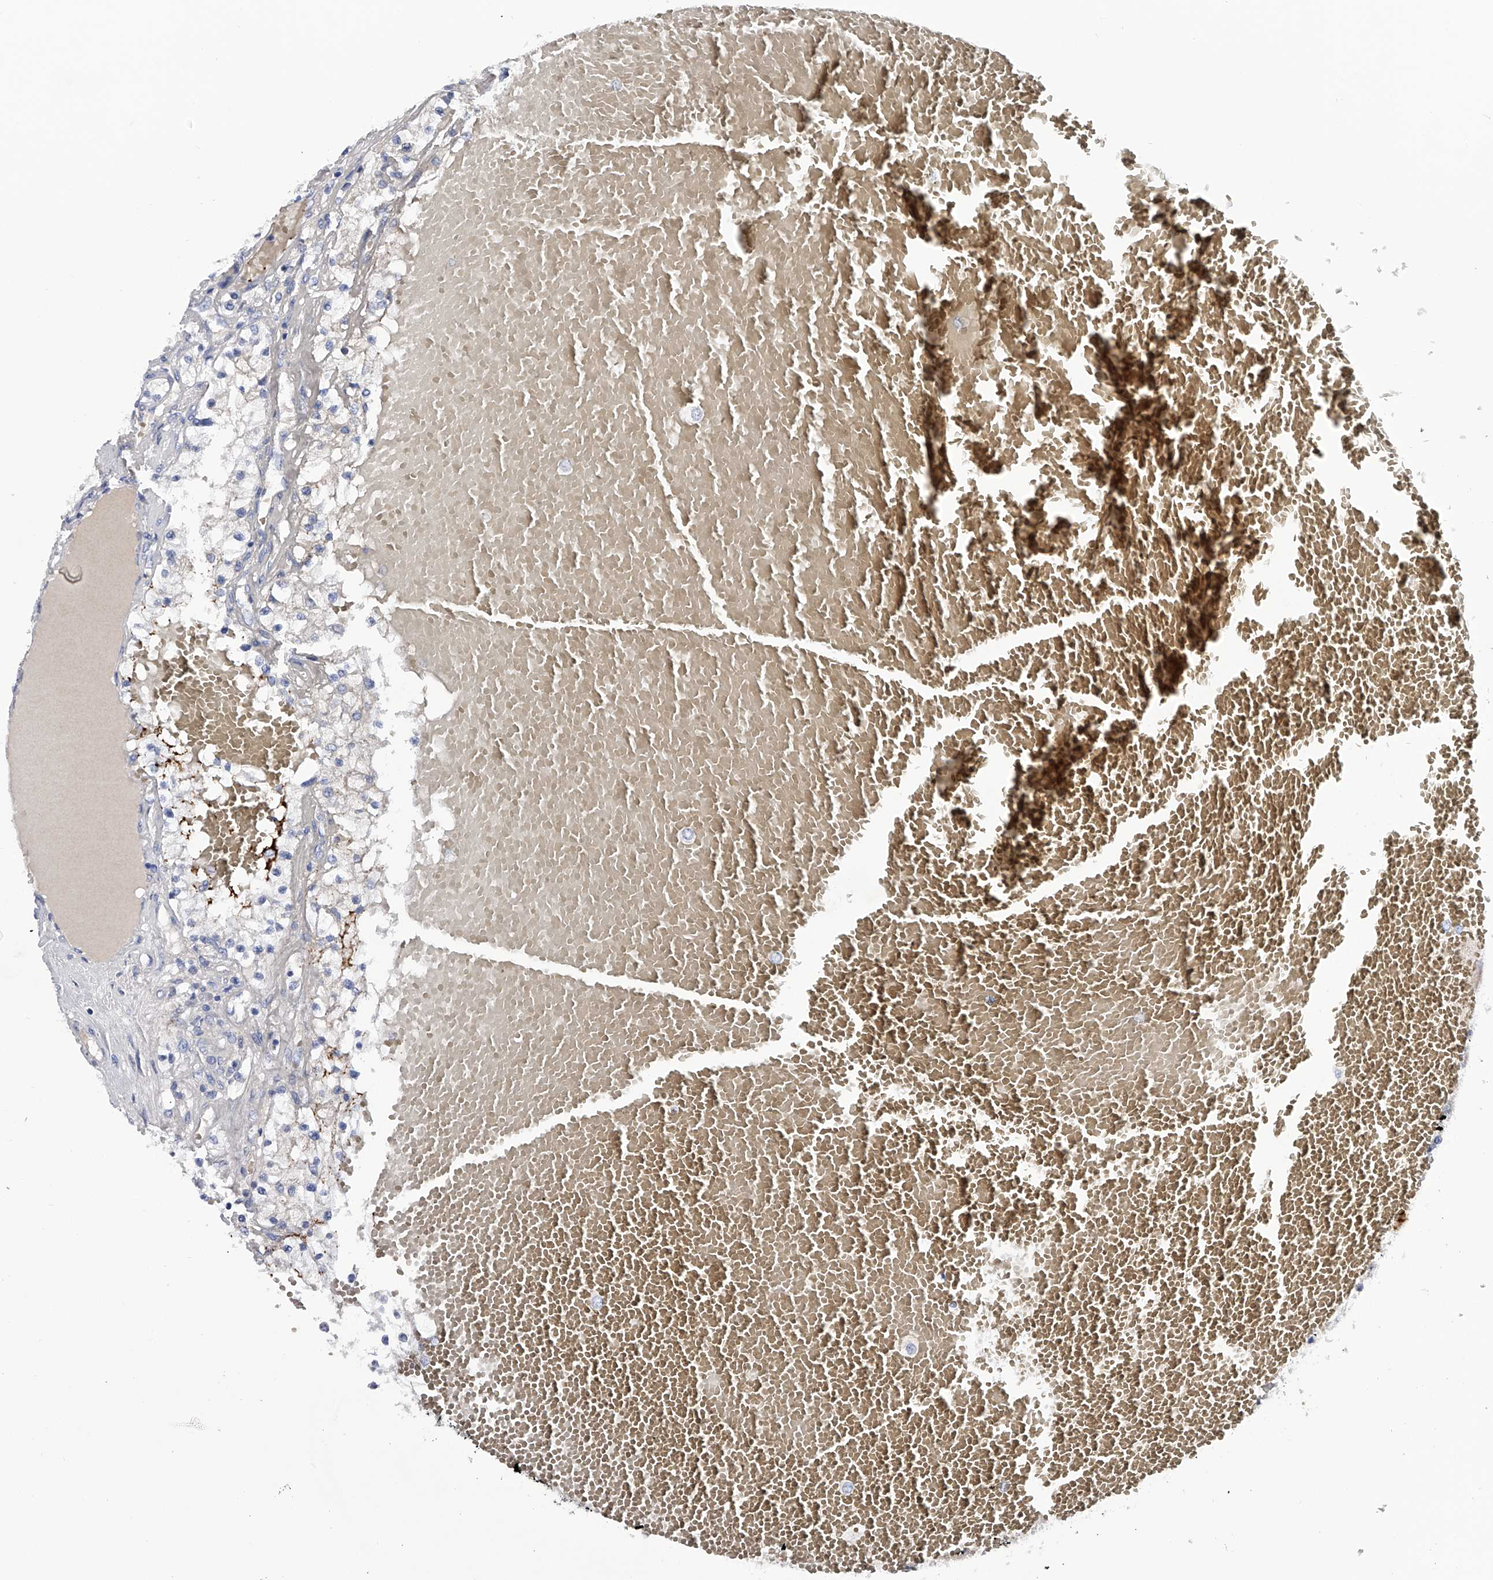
{"staining": {"intensity": "negative", "quantity": "none", "location": "none"}, "tissue": "renal cancer", "cell_type": "Tumor cells", "image_type": "cancer", "snomed": [{"axis": "morphology", "description": "Normal tissue, NOS"}, {"axis": "morphology", "description": "Adenocarcinoma, NOS"}, {"axis": "topography", "description": "Kidney"}], "caption": "IHC photomicrograph of neoplastic tissue: human renal cancer (adenocarcinoma) stained with DAB shows no significant protein positivity in tumor cells.", "gene": "RWDD2A", "patient": {"sex": "male", "age": 68}}